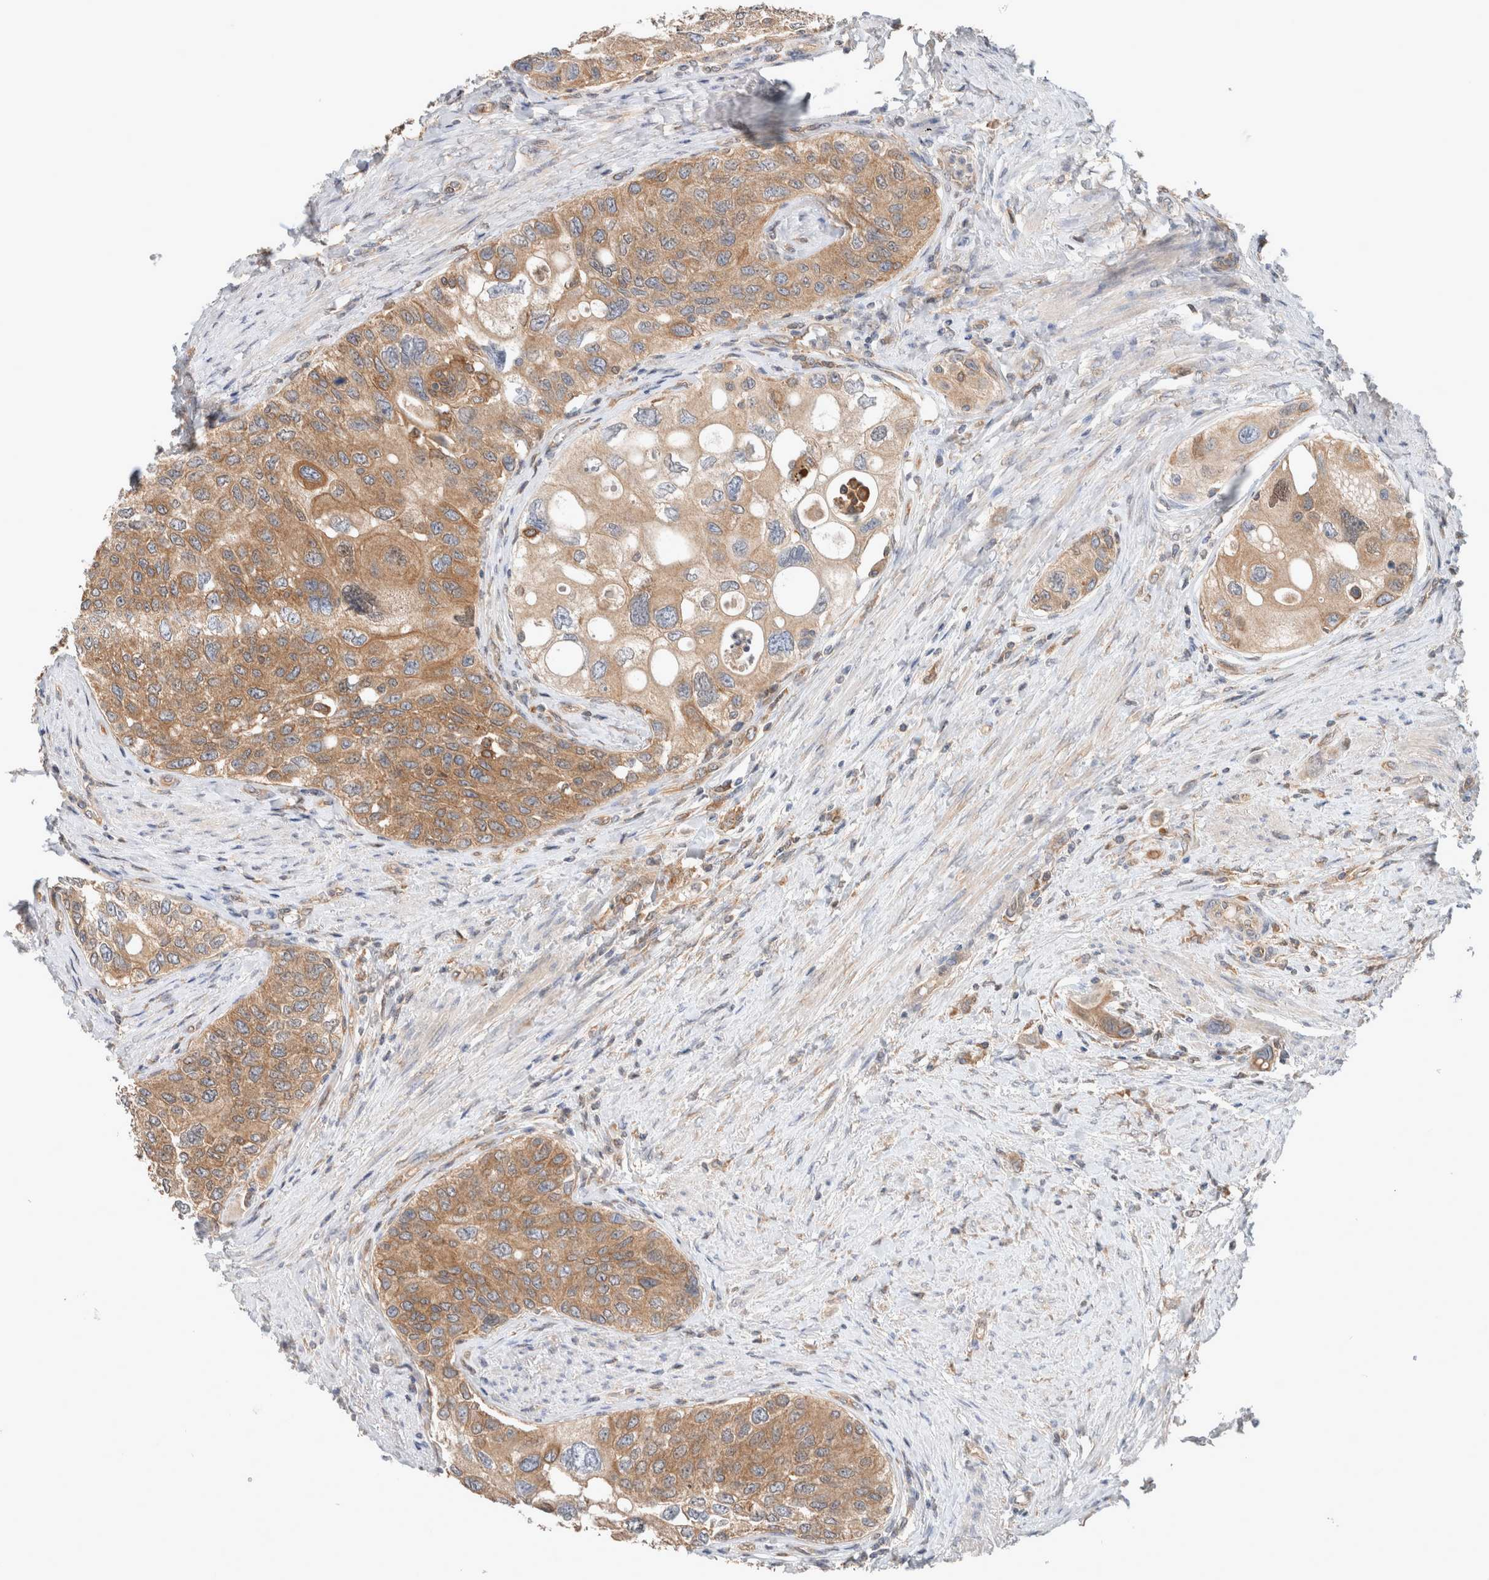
{"staining": {"intensity": "moderate", "quantity": ">75%", "location": "cytoplasmic/membranous"}, "tissue": "urothelial cancer", "cell_type": "Tumor cells", "image_type": "cancer", "snomed": [{"axis": "morphology", "description": "Urothelial carcinoma, High grade"}, {"axis": "topography", "description": "Urinary bladder"}], "caption": "Tumor cells show medium levels of moderate cytoplasmic/membranous expression in approximately >75% of cells in urothelial cancer.", "gene": "XPNPEP1", "patient": {"sex": "female", "age": 56}}